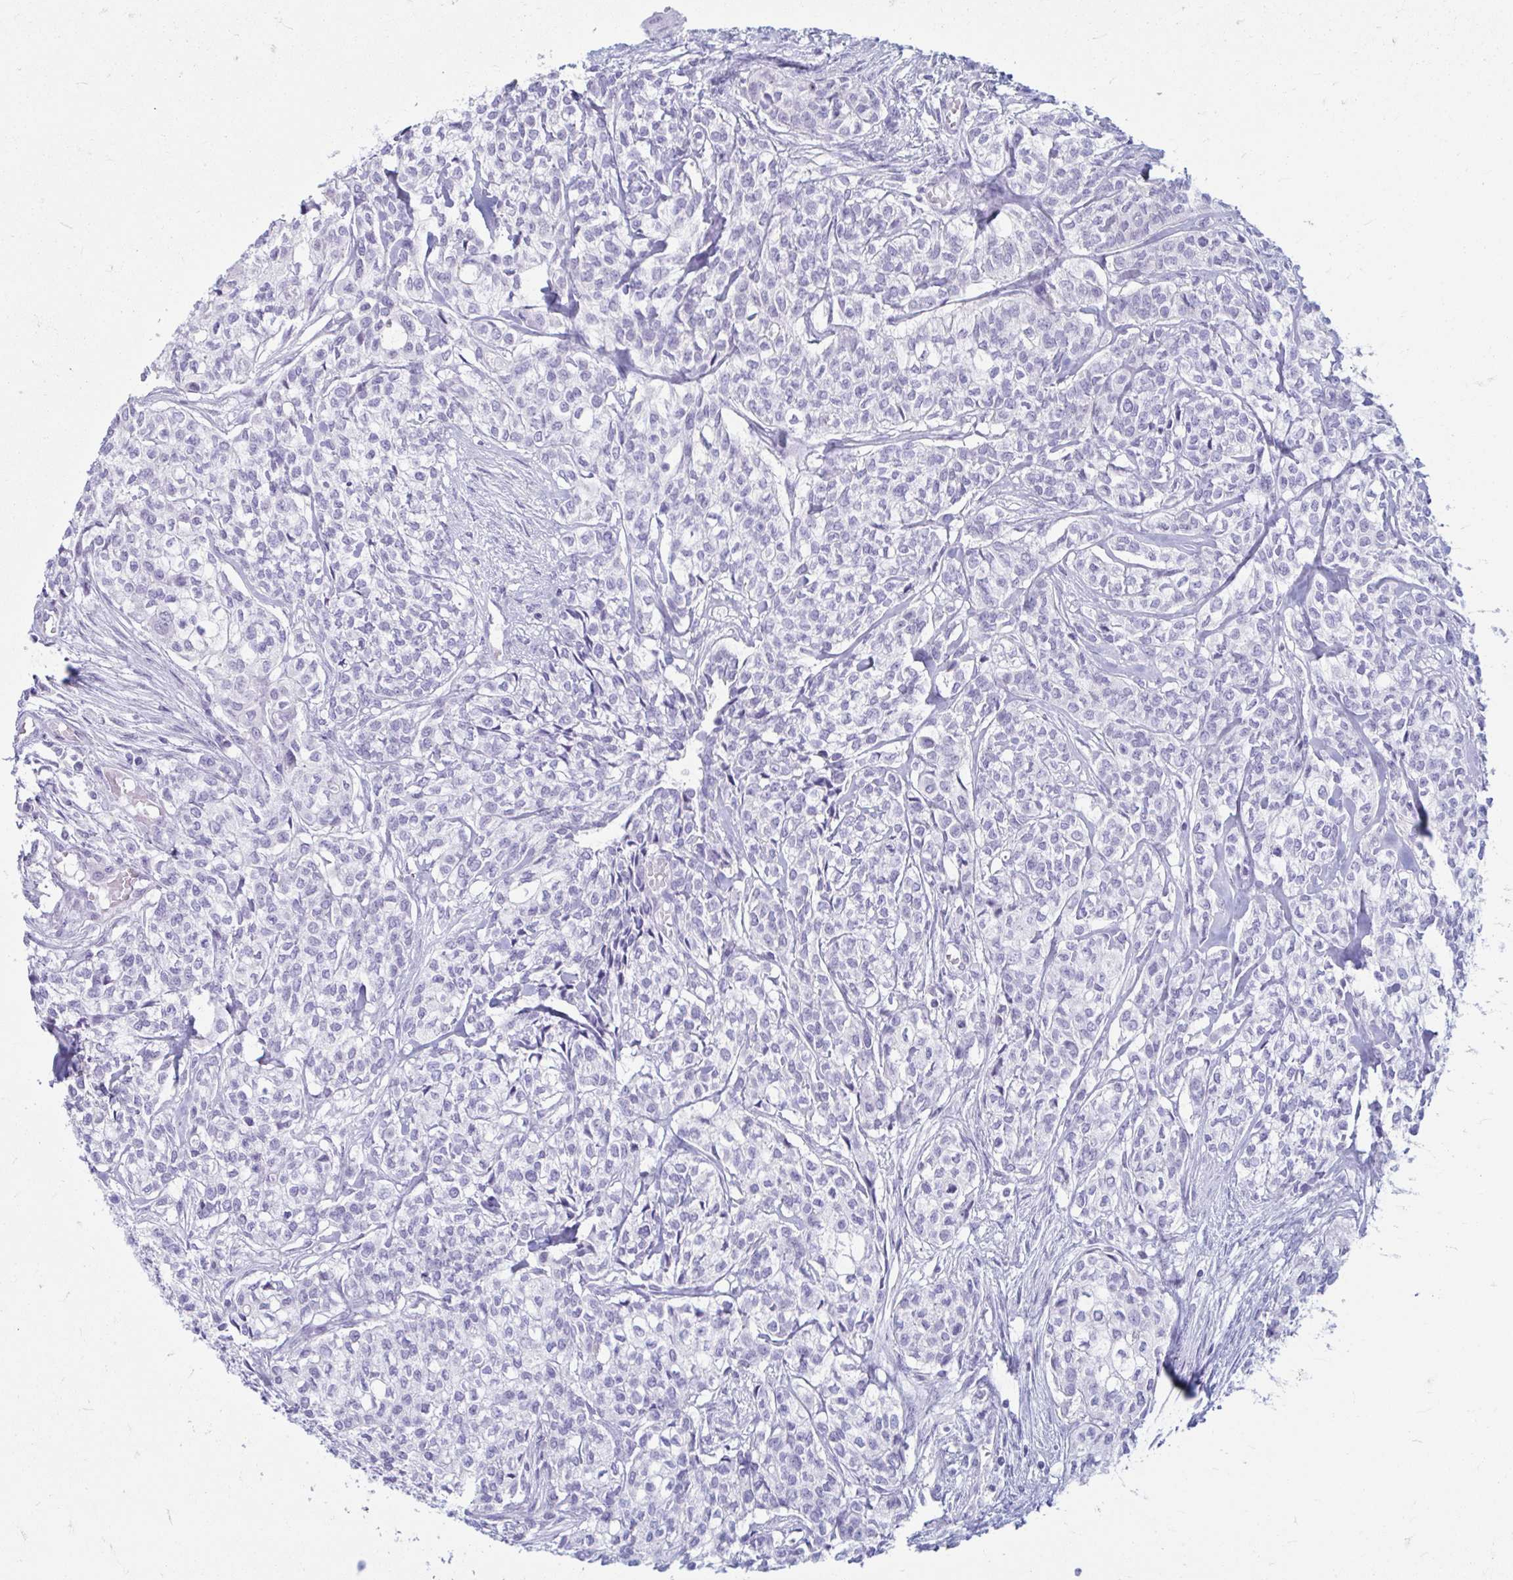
{"staining": {"intensity": "negative", "quantity": "none", "location": "none"}, "tissue": "head and neck cancer", "cell_type": "Tumor cells", "image_type": "cancer", "snomed": [{"axis": "morphology", "description": "Adenocarcinoma, NOS"}, {"axis": "topography", "description": "Head-Neck"}], "caption": "This is an immunohistochemistry photomicrograph of human head and neck cancer. There is no positivity in tumor cells.", "gene": "ERICH6", "patient": {"sex": "male", "age": 81}}